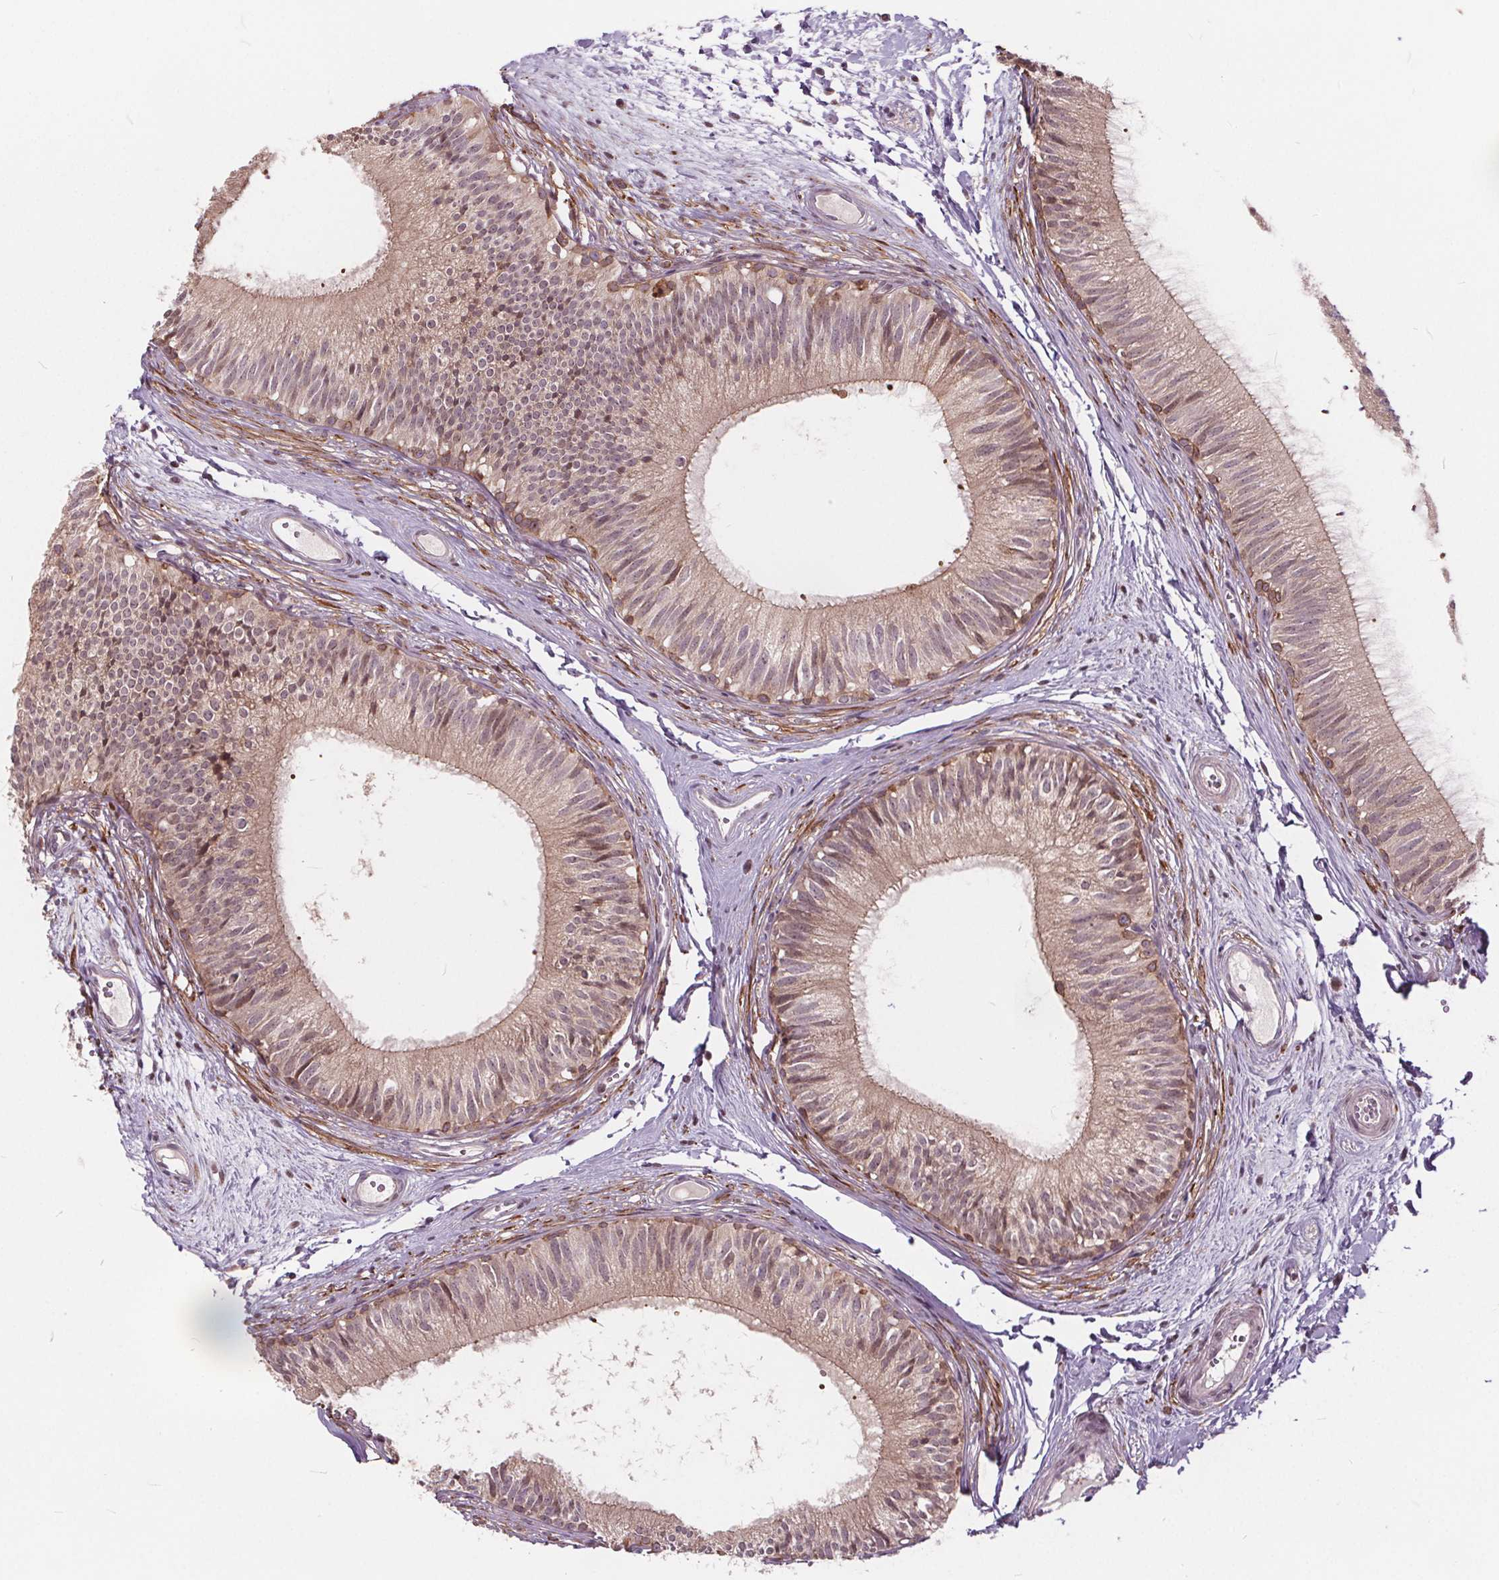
{"staining": {"intensity": "moderate", "quantity": ">75%", "location": "cytoplasmic/membranous"}, "tissue": "epididymis", "cell_type": "Glandular cells", "image_type": "normal", "snomed": [{"axis": "morphology", "description": "Normal tissue, NOS"}, {"axis": "topography", "description": "Epididymis"}], "caption": "A medium amount of moderate cytoplasmic/membranous staining is seen in approximately >75% of glandular cells in unremarkable epididymis. Using DAB (3,3'-diaminobenzidine) (brown) and hematoxylin (blue) stains, captured at high magnification using brightfield microscopy.", "gene": "HIF1AN", "patient": {"sex": "male", "age": 29}}